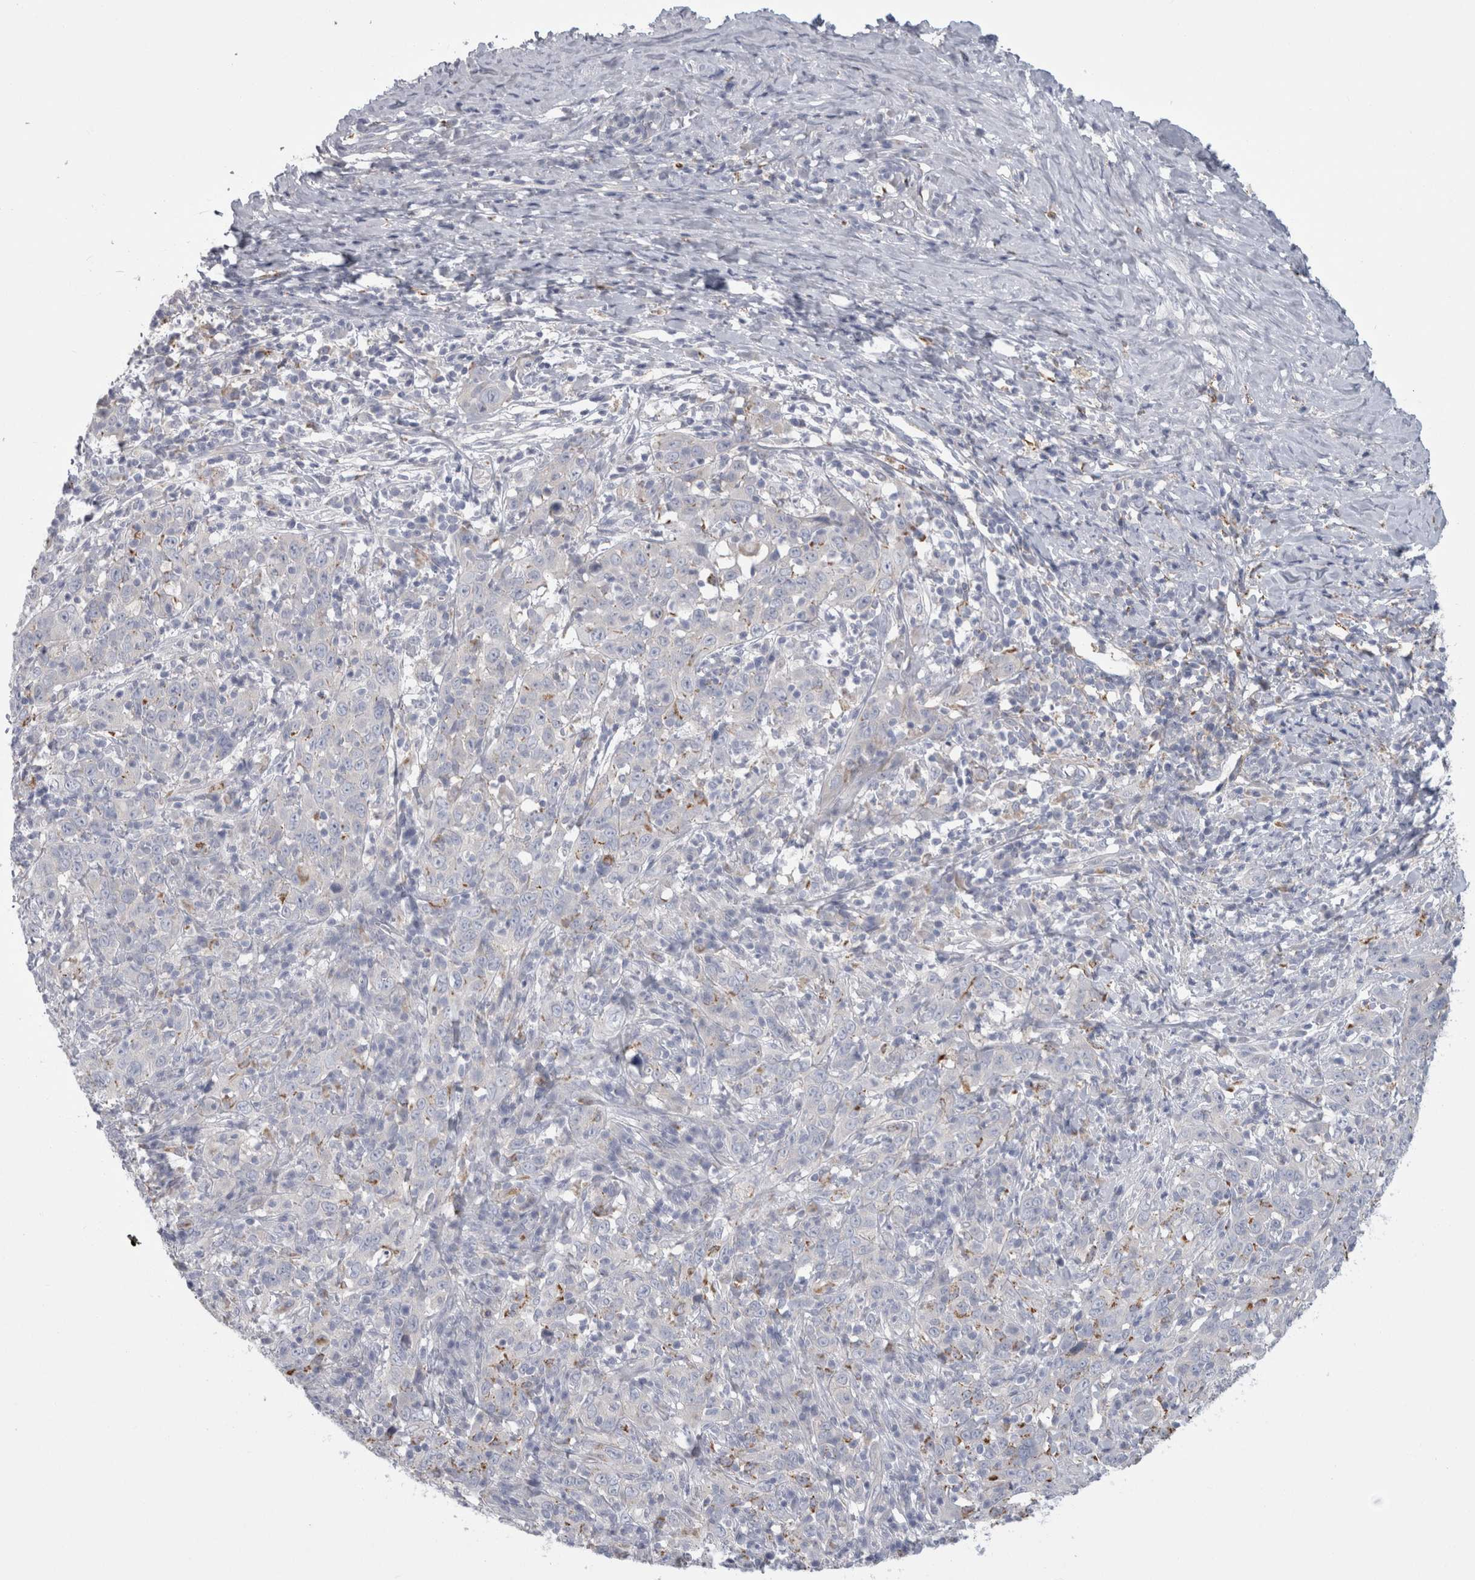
{"staining": {"intensity": "negative", "quantity": "none", "location": "none"}, "tissue": "cervical cancer", "cell_type": "Tumor cells", "image_type": "cancer", "snomed": [{"axis": "morphology", "description": "Squamous cell carcinoma, NOS"}, {"axis": "topography", "description": "Cervix"}], "caption": "Cervical cancer (squamous cell carcinoma) stained for a protein using IHC reveals no staining tumor cells.", "gene": "GATM", "patient": {"sex": "female", "age": 46}}